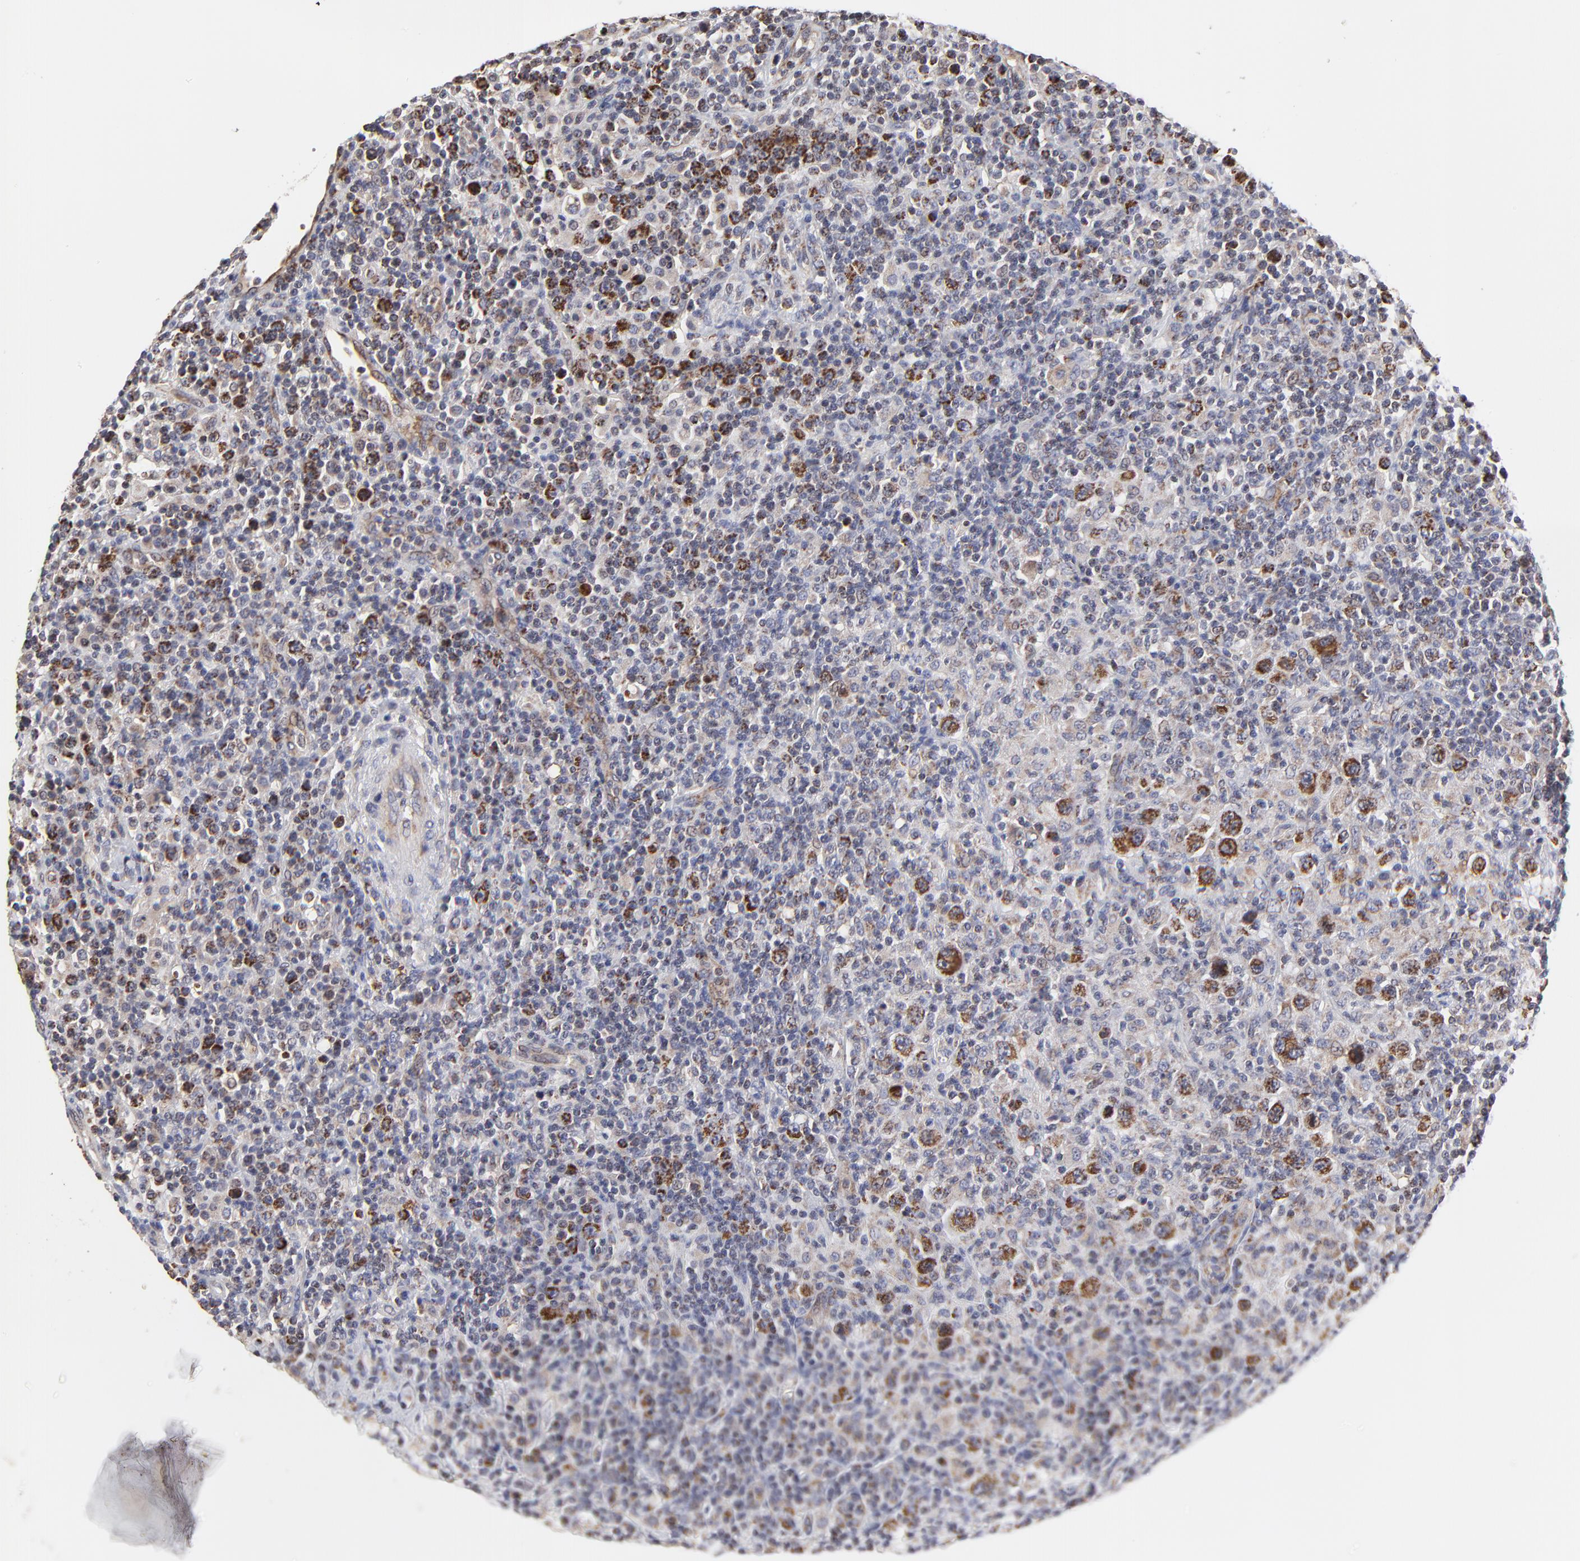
{"staining": {"intensity": "moderate", "quantity": "<25%", "location": "cytoplasmic/membranous"}, "tissue": "lymphoma", "cell_type": "Tumor cells", "image_type": "cancer", "snomed": [{"axis": "morphology", "description": "Hodgkin's disease, NOS"}, {"axis": "topography", "description": "Lymph node"}], "caption": "High-power microscopy captured an IHC image of Hodgkin's disease, revealing moderate cytoplasmic/membranous positivity in approximately <25% of tumor cells.", "gene": "ZNF550", "patient": {"sex": "male", "age": 65}}